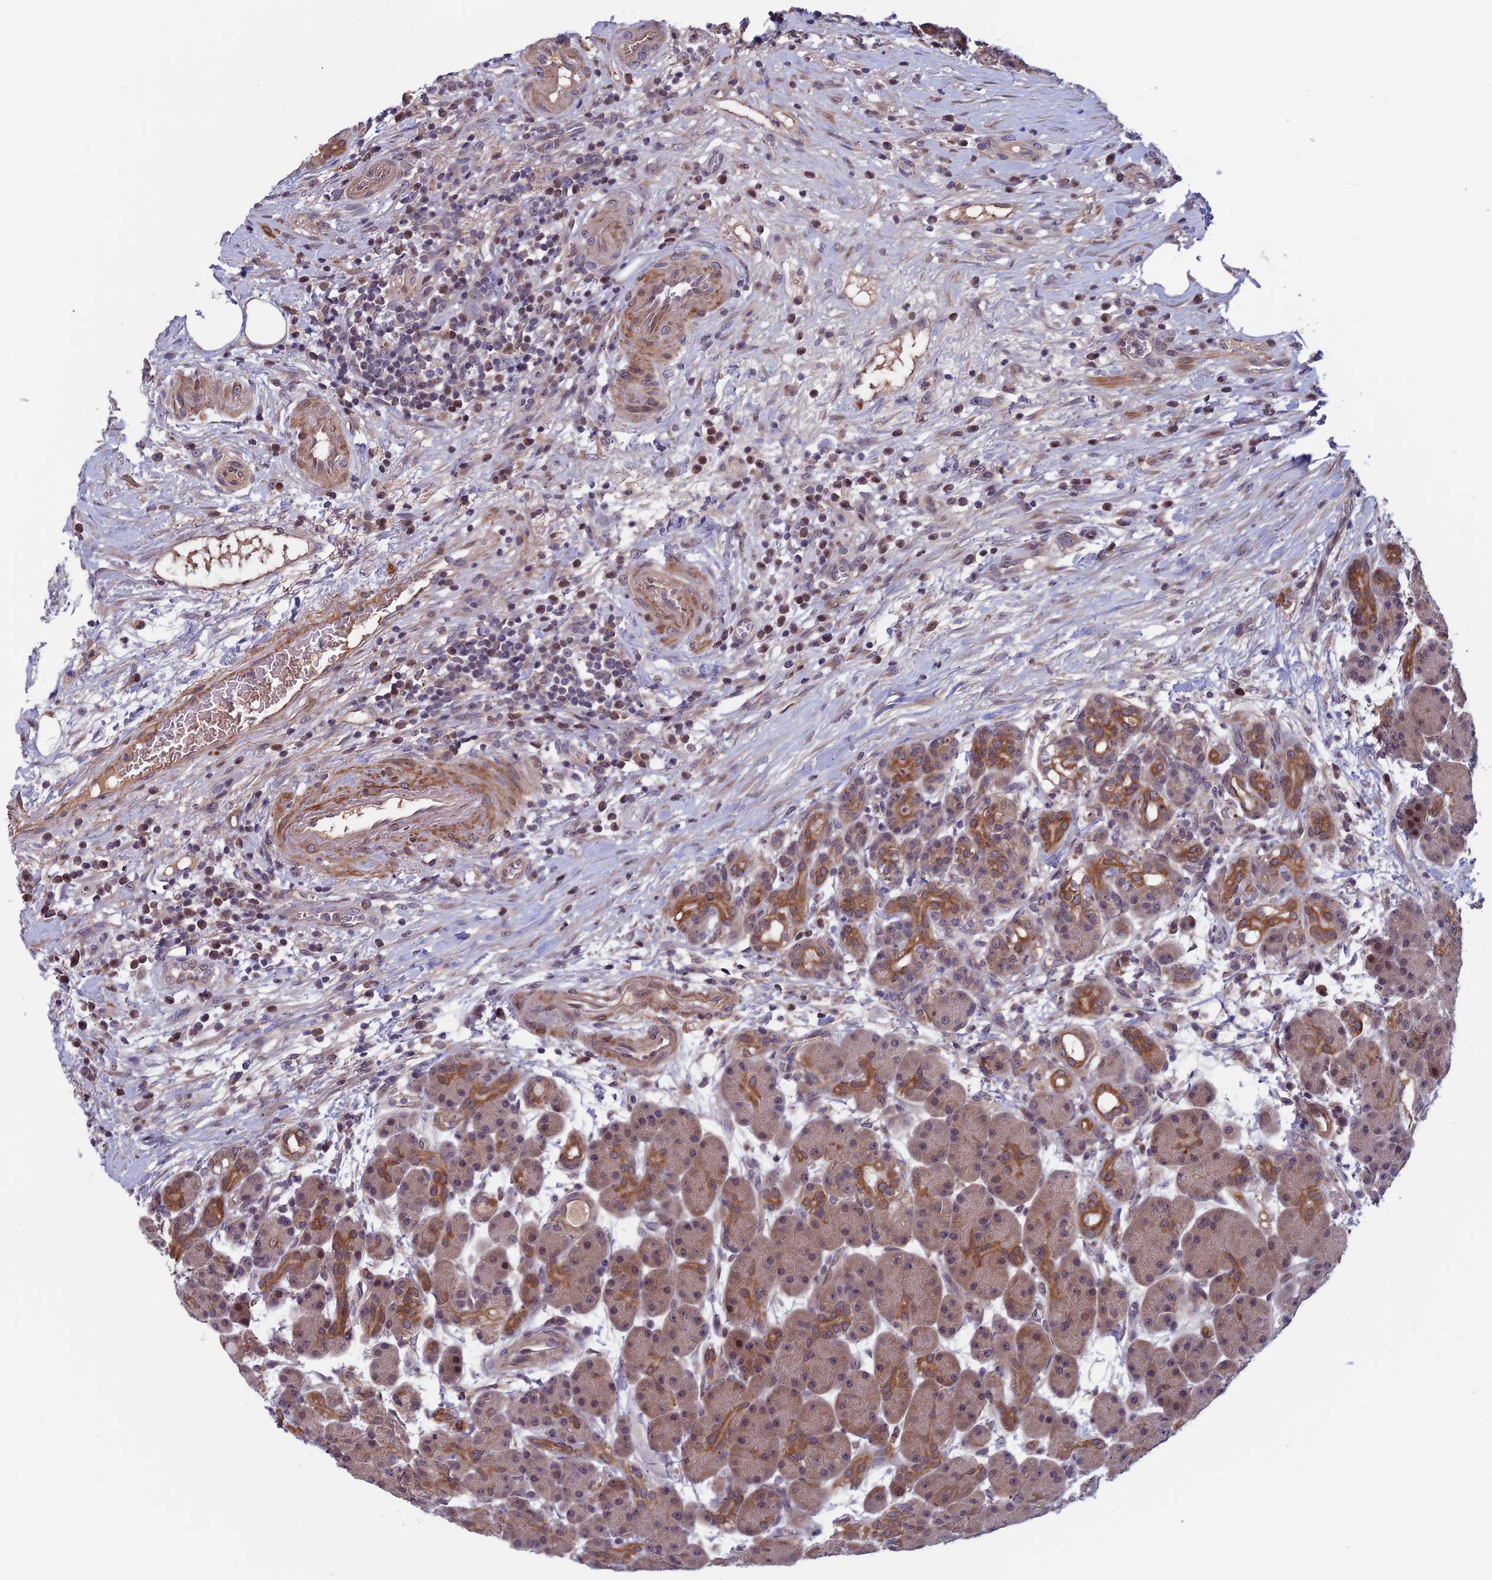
{"staining": {"intensity": "moderate", "quantity": ">75%", "location": "cytoplasmic/membranous"}, "tissue": "pancreas", "cell_type": "Exocrine glandular cells", "image_type": "normal", "snomed": [{"axis": "morphology", "description": "Normal tissue, NOS"}, {"axis": "topography", "description": "Pancreas"}], "caption": "Immunohistochemistry (IHC) of normal pancreas reveals medium levels of moderate cytoplasmic/membranous expression in about >75% of exocrine glandular cells. (DAB IHC, brown staining for protein, blue staining for nuclei).", "gene": "FADS1", "patient": {"sex": "male", "age": 63}}